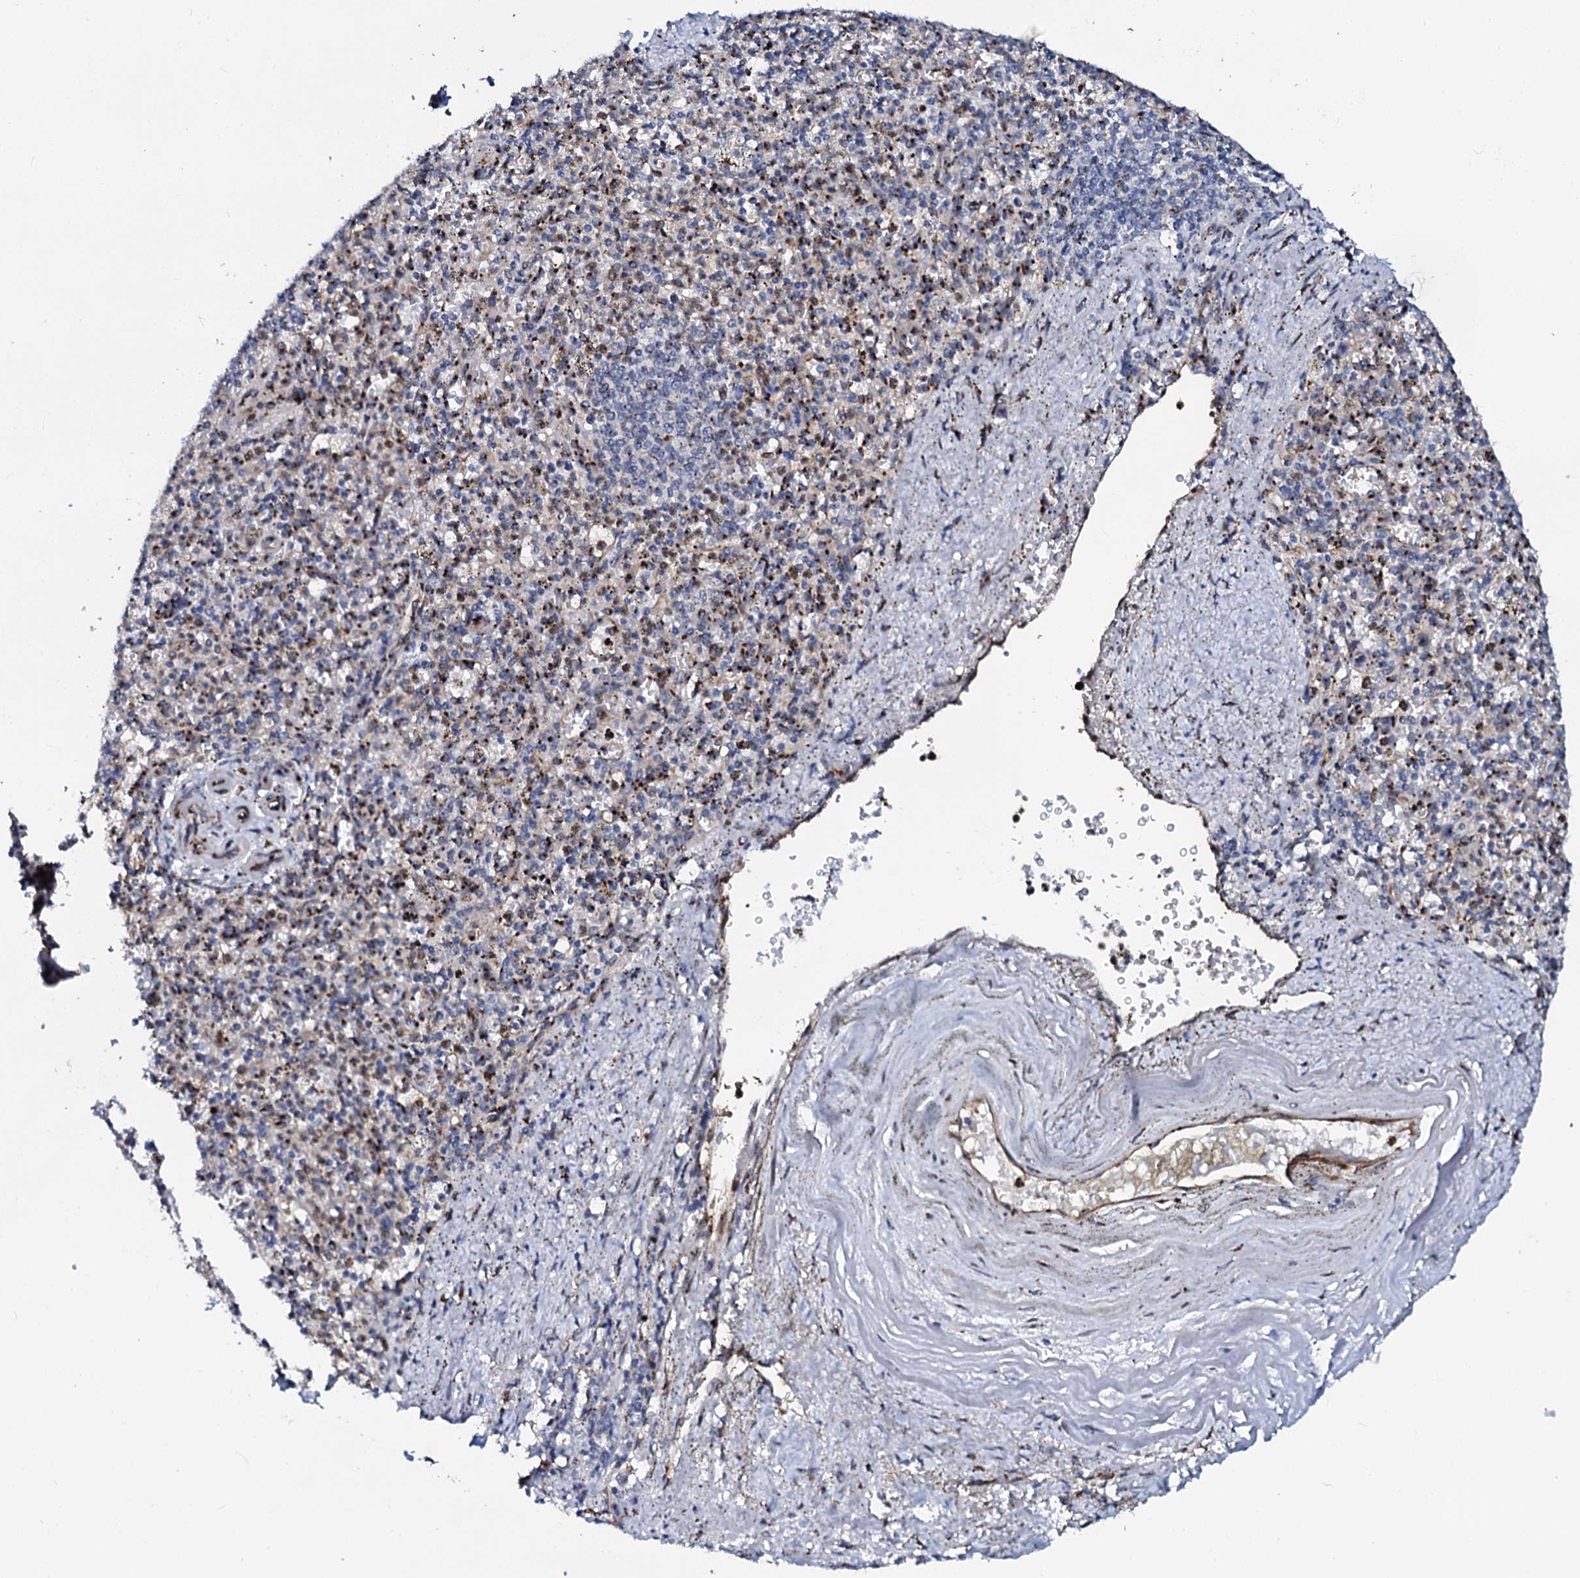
{"staining": {"intensity": "strong", "quantity": "<25%", "location": "cytoplasmic/membranous"}, "tissue": "spleen", "cell_type": "Cells in red pulp", "image_type": "normal", "snomed": [{"axis": "morphology", "description": "Normal tissue, NOS"}, {"axis": "topography", "description": "Spleen"}], "caption": "Immunohistochemical staining of benign spleen reveals <25% levels of strong cytoplasmic/membranous protein staining in about <25% of cells in red pulp.", "gene": "TMCO3", "patient": {"sex": "male", "age": 72}}